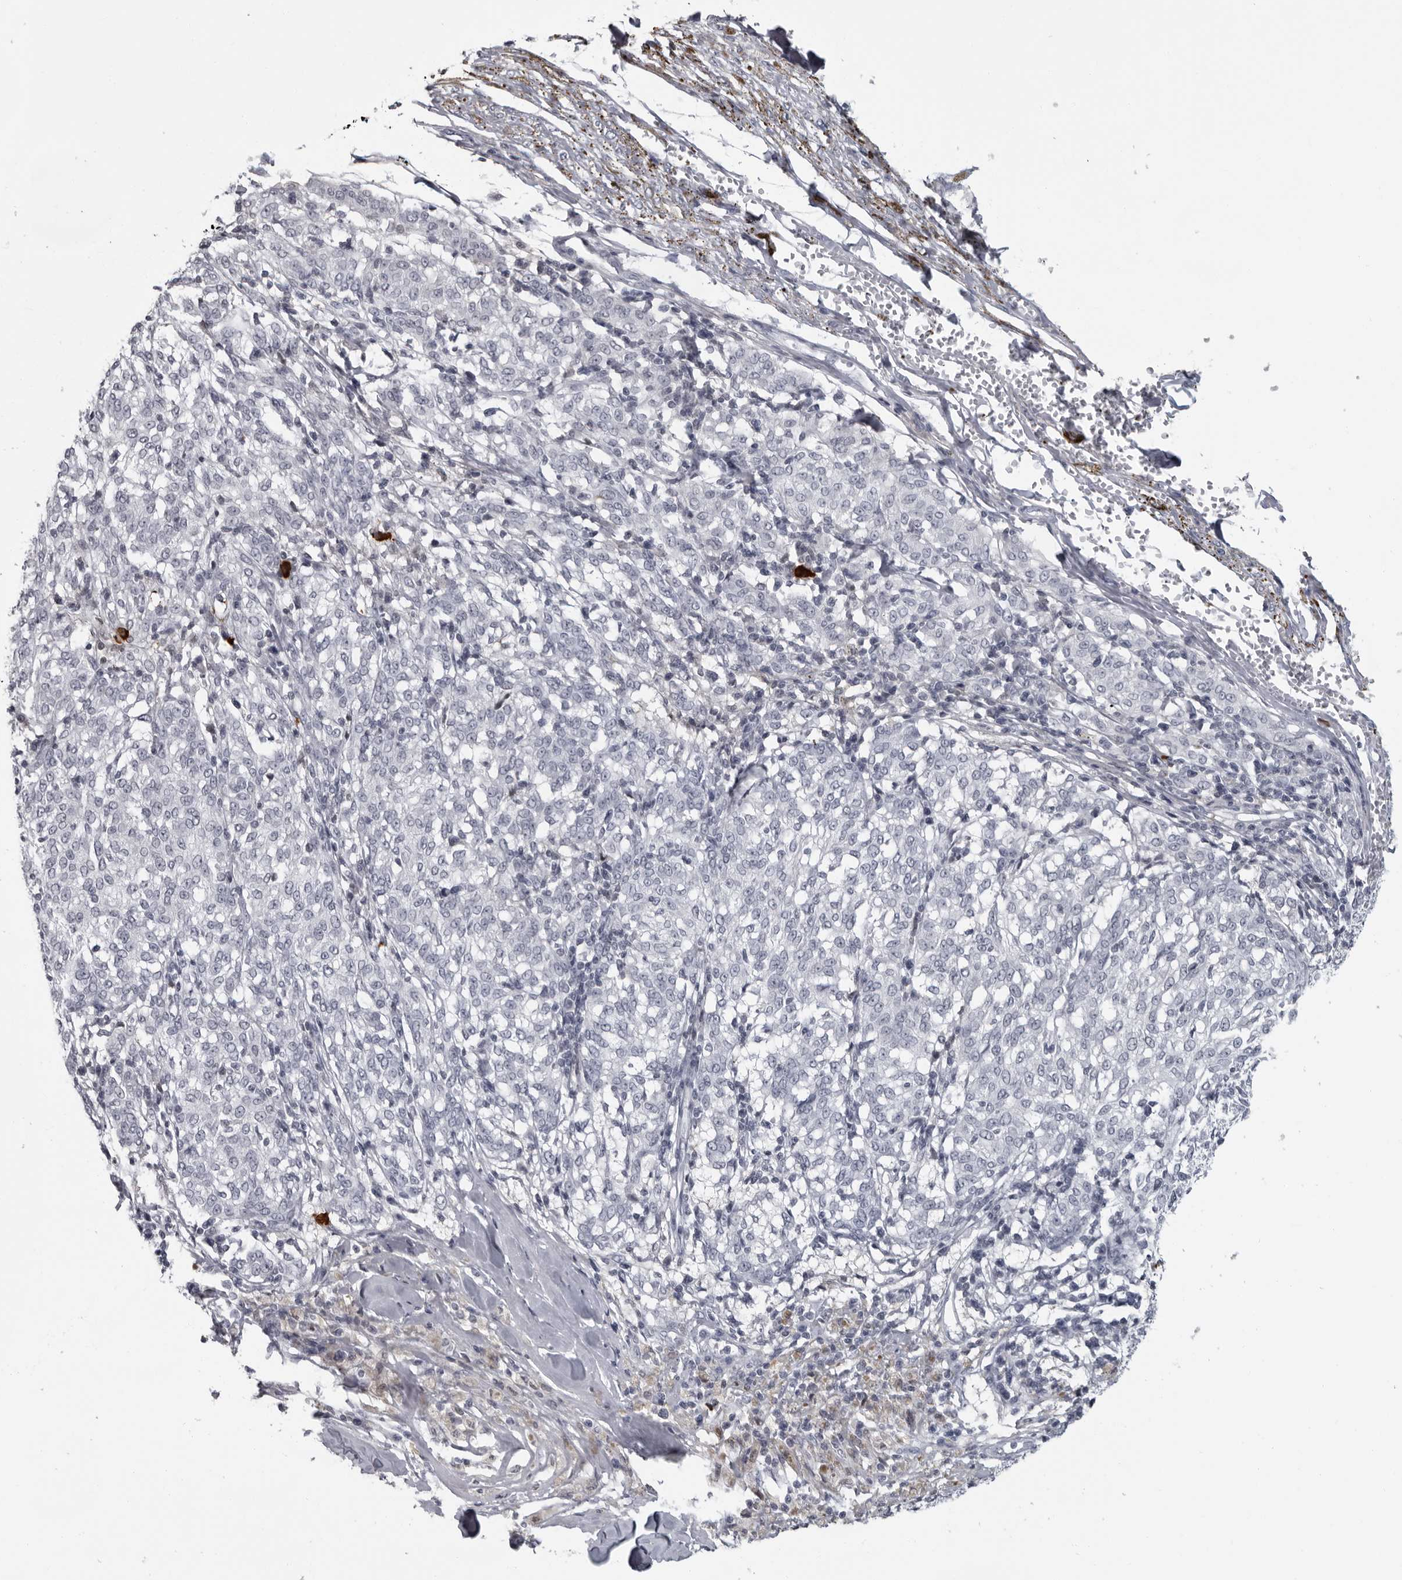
{"staining": {"intensity": "negative", "quantity": "none", "location": "none"}, "tissue": "melanoma", "cell_type": "Tumor cells", "image_type": "cancer", "snomed": [{"axis": "morphology", "description": "Malignant melanoma, NOS"}, {"axis": "topography", "description": "Skin"}], "caption": "This histopathology image is of malignant melanoma stained with immunohistochemistry to label a protein in brown with the nuclei are counter-stained blue. There is no positivity in tumor cells.", "gene": "LZIC", "patient": {"sex": "female", "age": 72}}